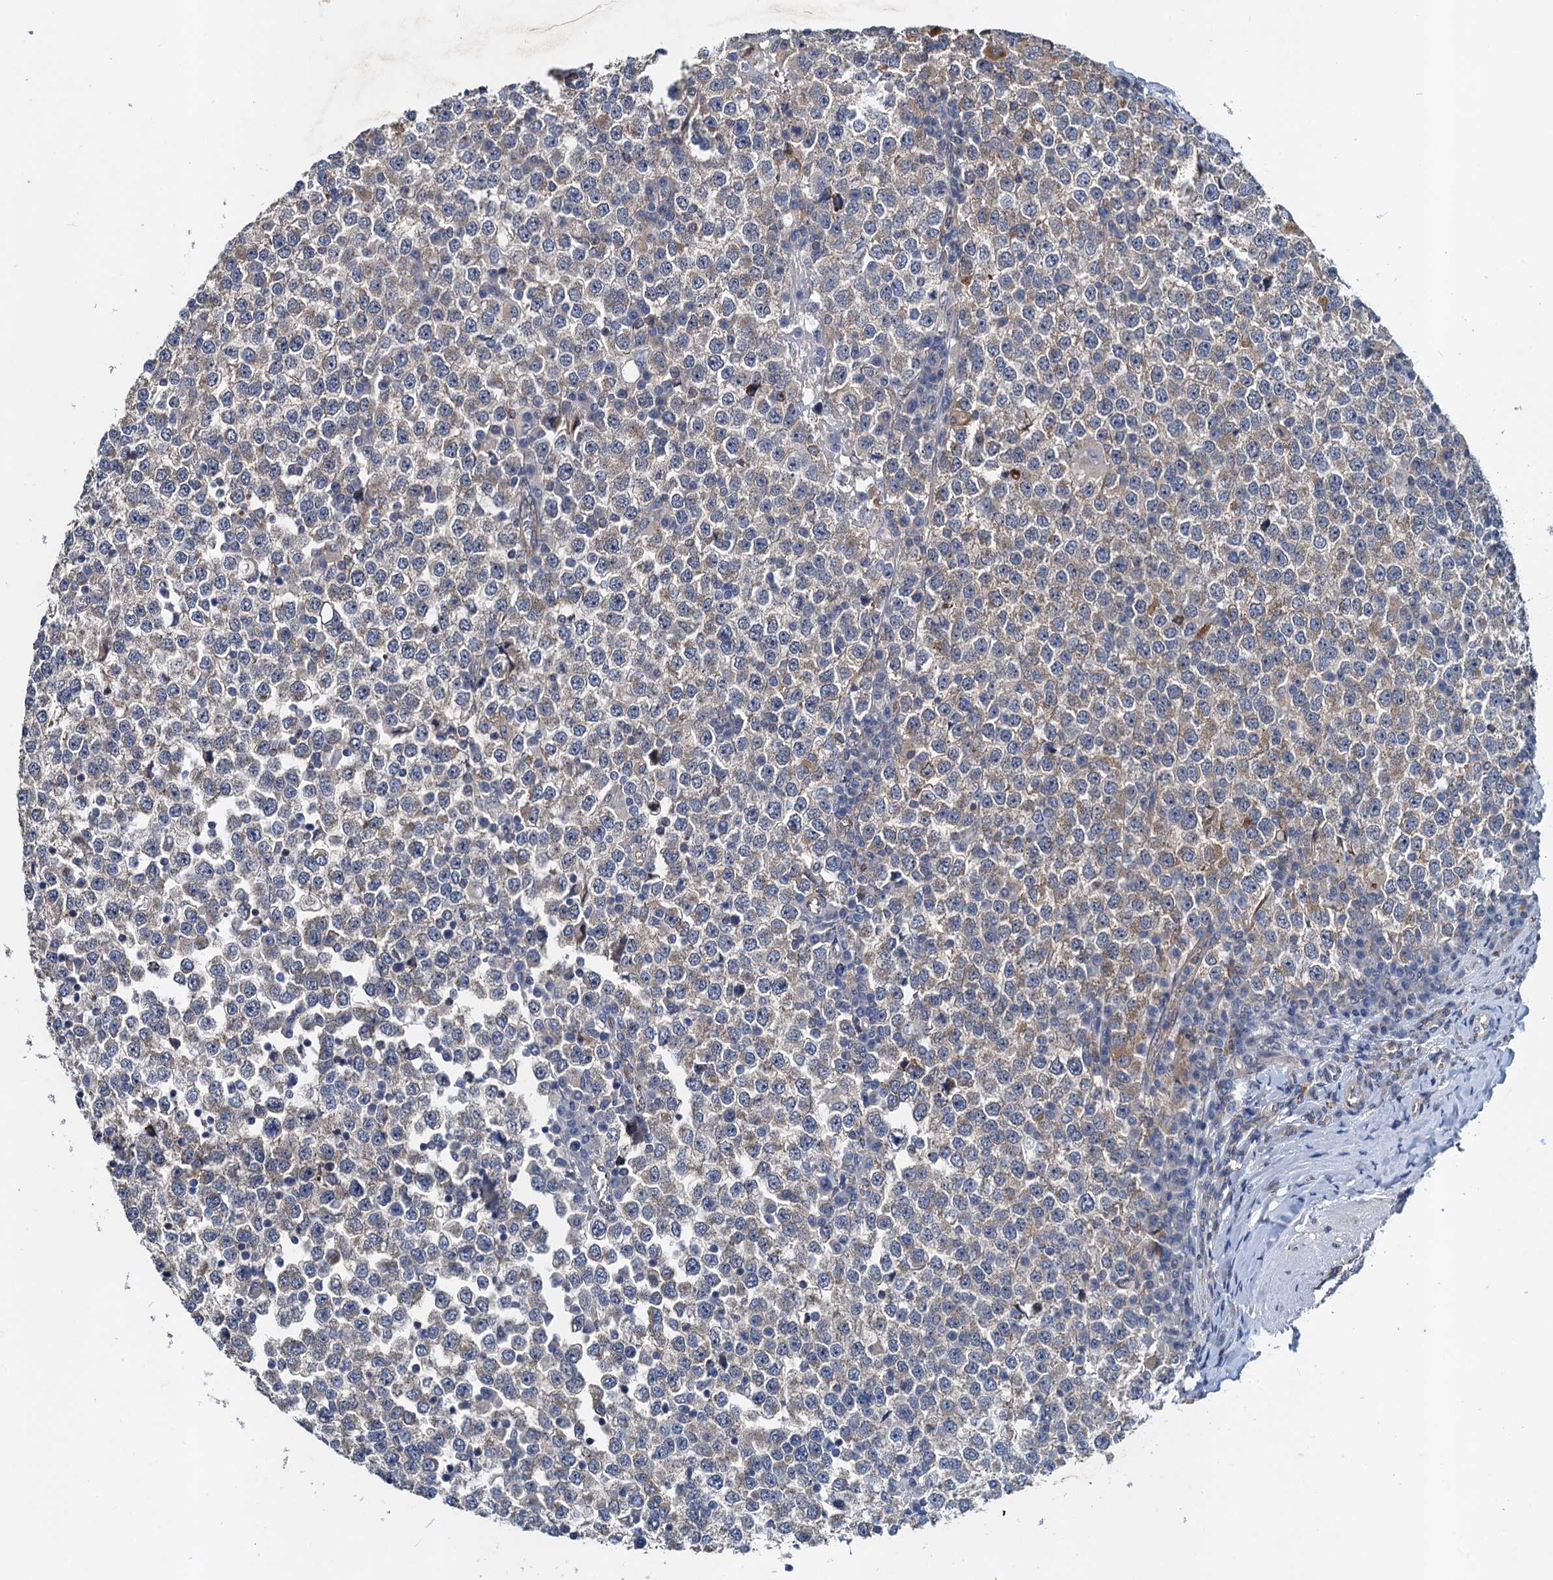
{"staining": {"intensity": "weak", "quantity": "<25%", "location": "cytoplasmic/membranous"}, "tissue": "testis cancer", "cell_type": "Tumor cells", "image_type": "cancer", "snomed": [{"axis": "morphology", "description": "Seminoma, NOS"}, {"axis": "topography", "description": "Testis"}], "caption": "Tumor cells are negative for protein expression in human testis seminoma. (Stains: DAB (3,3'-diaminobenzidine) immunohistochemistry with hematoxylin counter stain, Microscopy: brightfield microscopy at high magnification).", "gene": "NBEA", "patient": {"sex": "male", "age": 65}}